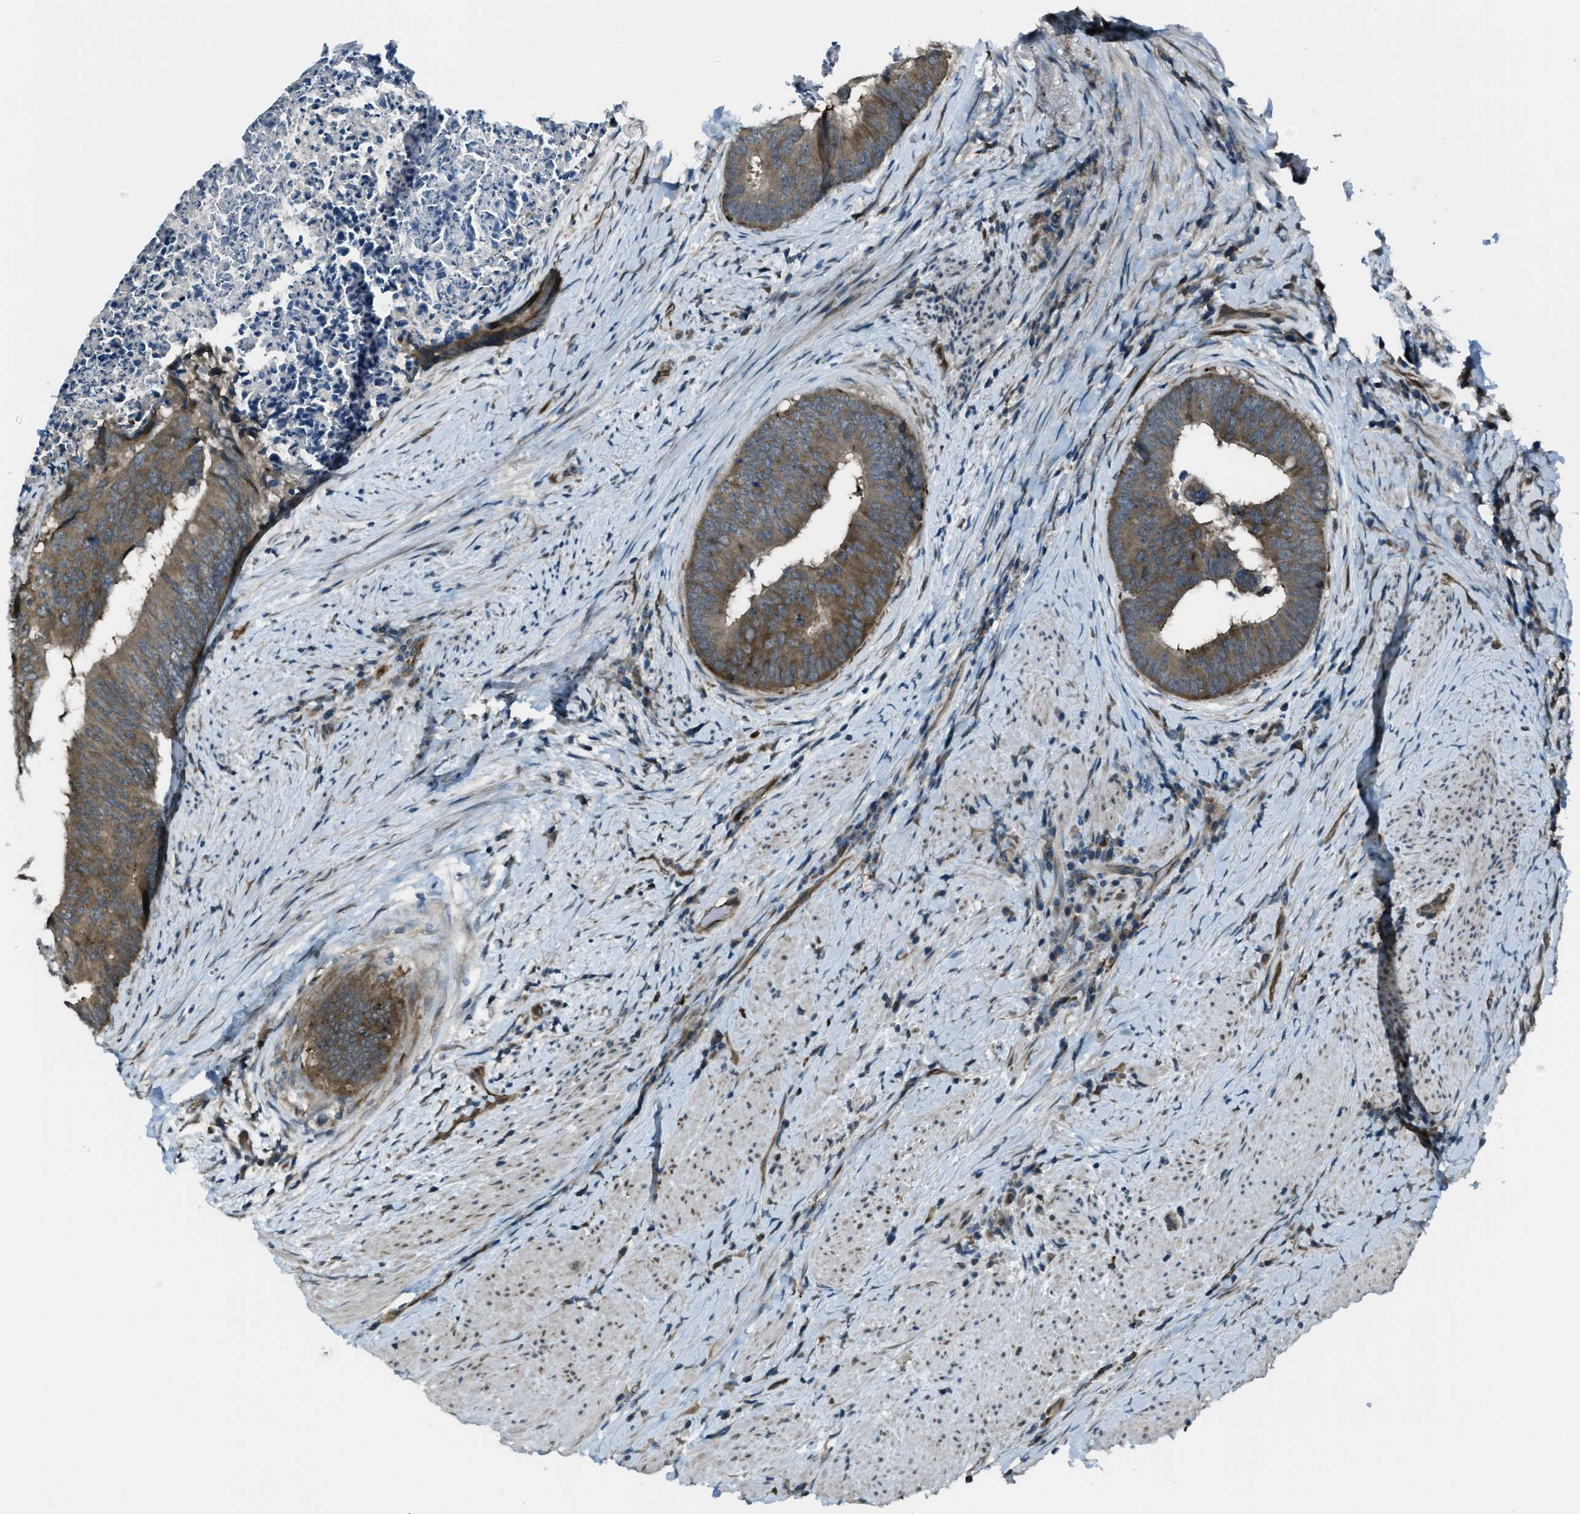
{"staining": {"intensity": "moderate", "quantity": ">75%", "location": "cytoplasmic/membranous"}, "tissue": "colorectal cancer", "cell_type": "Tumor cells", "image_type": "cancer", "snomed": [{"axis": "morphology", "description": "Adenocarcinoma, NOS"}, {"axis": "topography", "description": "Rectum"}], "caption": "Protein staining of colorectal cancer tissue displays moderate cytoplasmic/membranous staining in approximately >75% of tumor cells.", "gene": "ASAP2", "patient": {"sex": "male", "age": 72}}